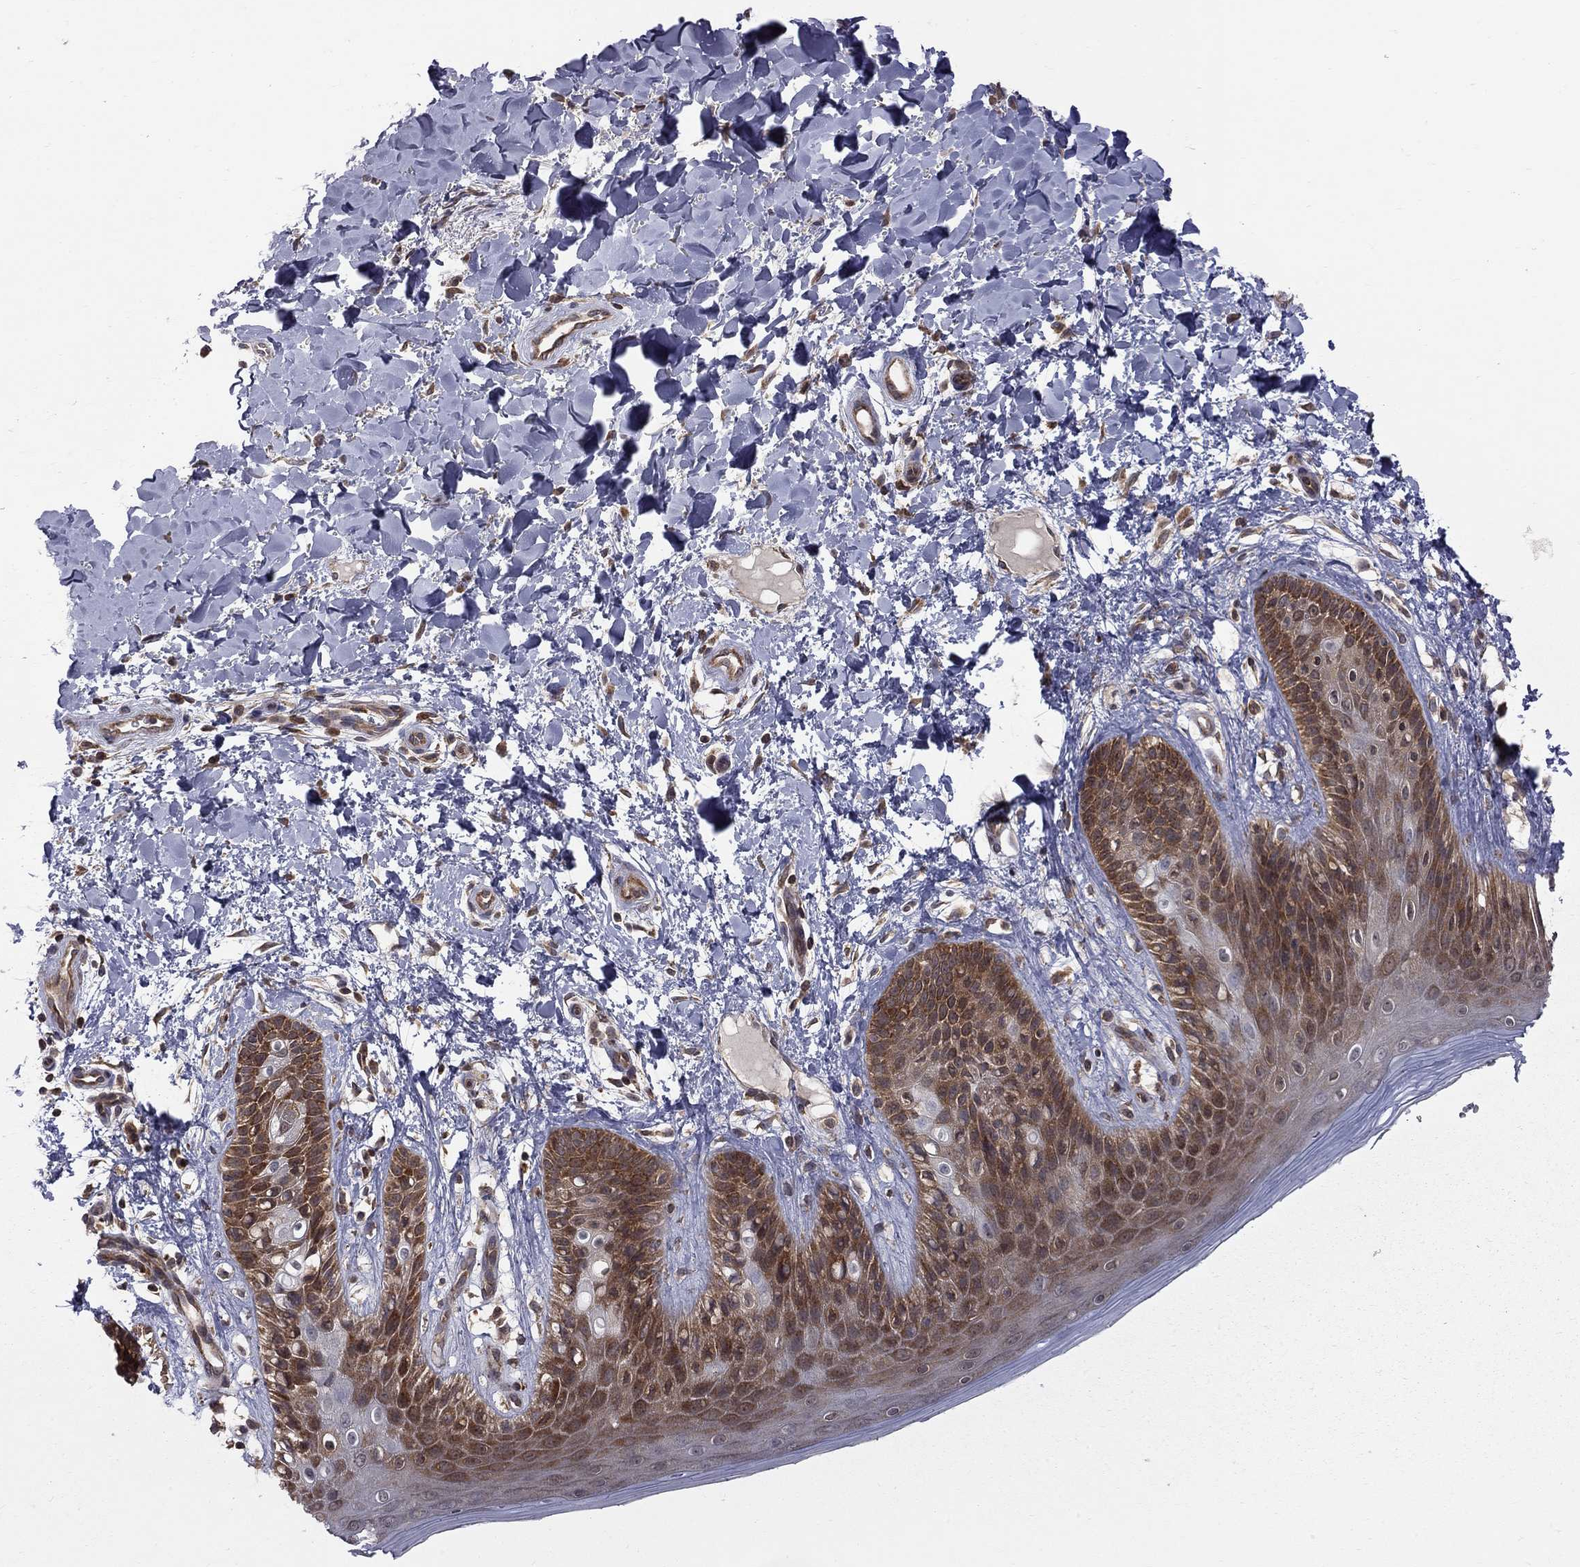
{"staining": {"intensity": "strong", "quantity": "25%-75%", "location": "cytoplasmic/membranous"}, "tissue": "skin", "cell_type": "Epidermal cells", "image_type": "normal", "snomed": [{"axis": "morphology", "description": "Normal tissue, NOS"}, {"axis": "topography", "description": "Anal"}], "caption": "Epidermal cells show high levels of strong cytoplasmic/membranous staining in about 25%-75% of cells in benign human skin. (DAB (3,3'-diaminobenzidine) IHC, brown staining for protein, blue staining for nuclei).", "gene": "NAA50", "patient": {"sex": "male", "age": 36}}